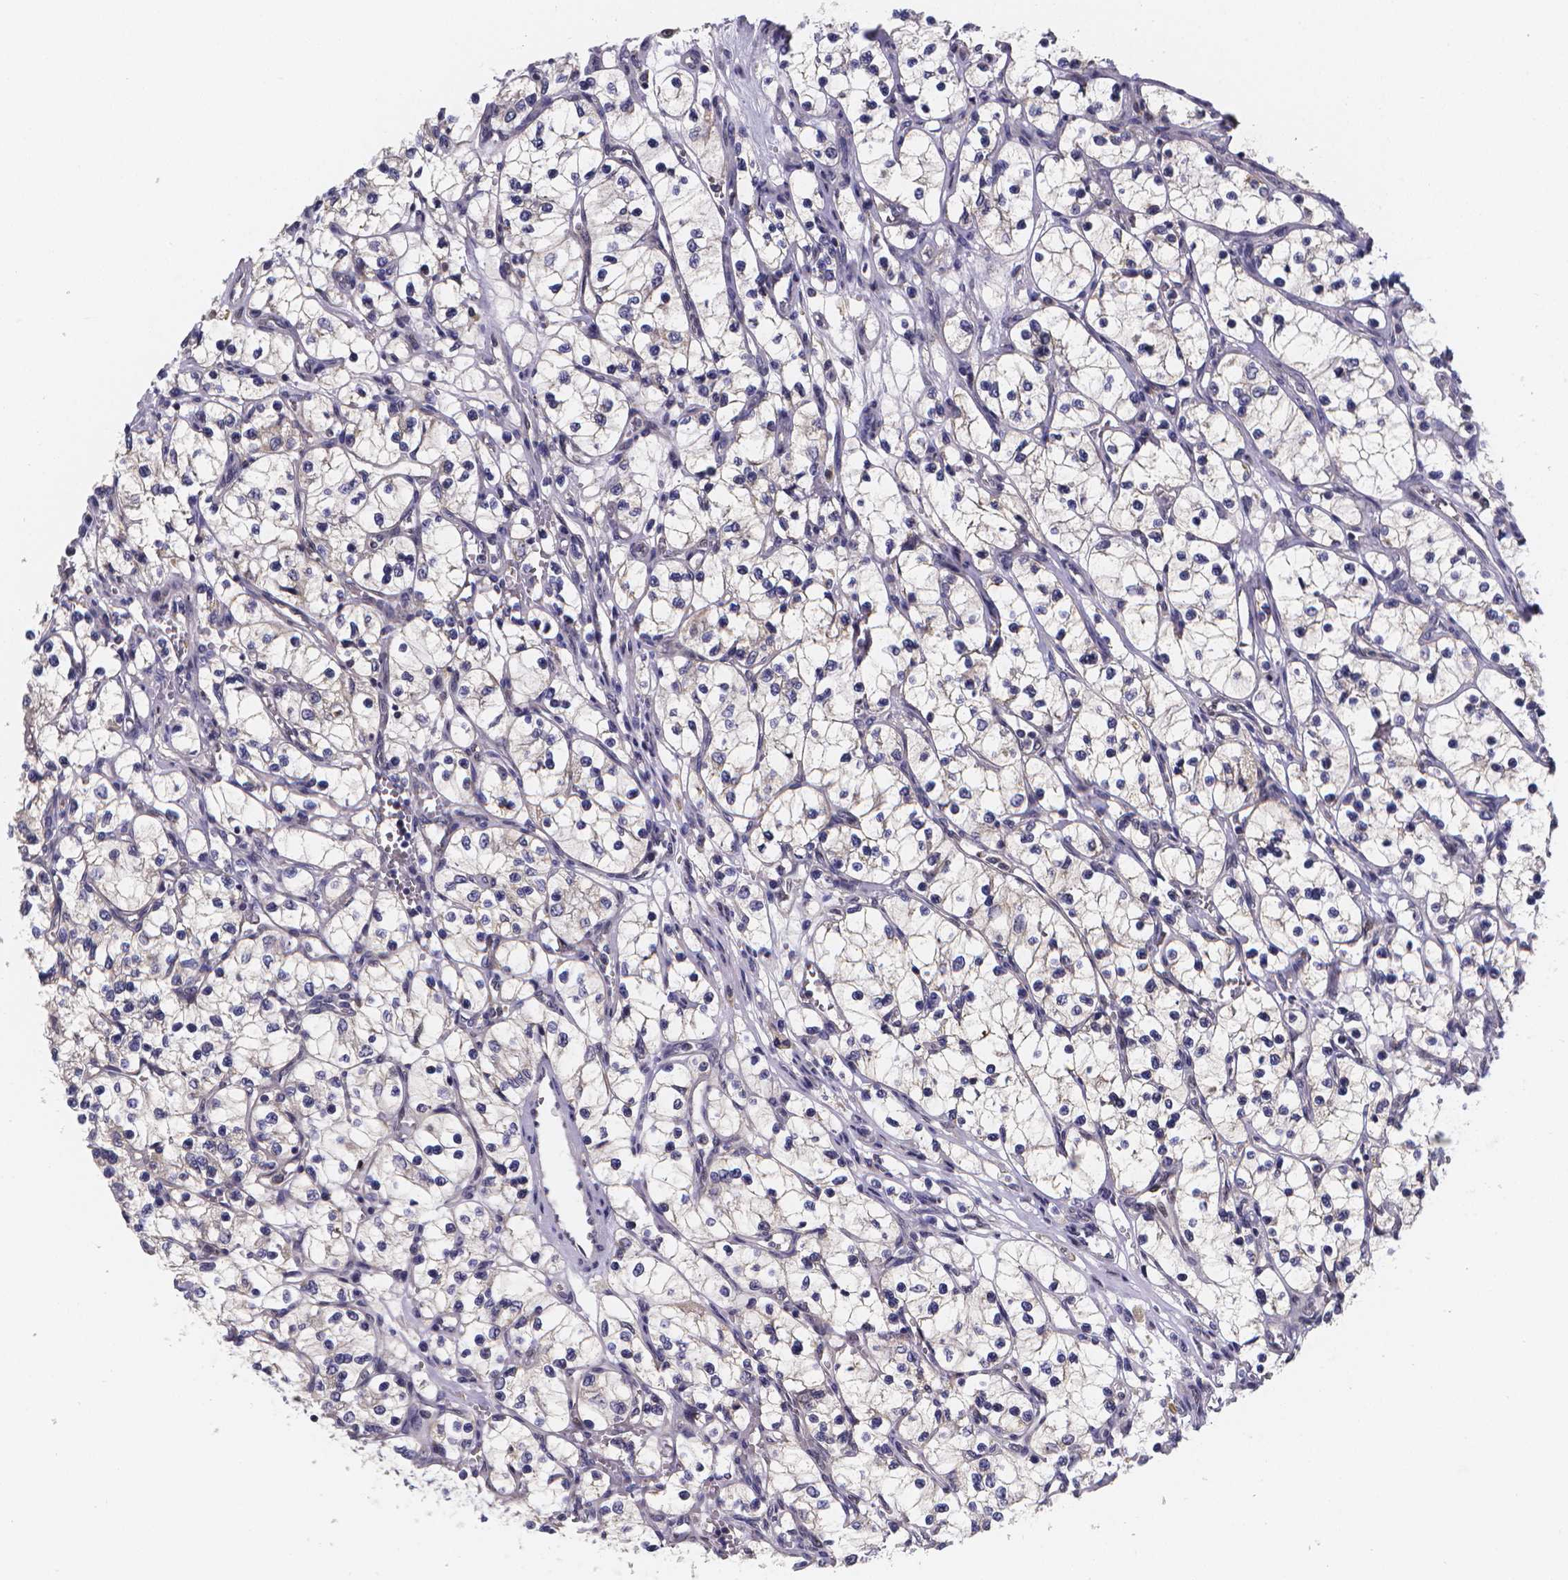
{"staining": {"intensity": "negative", "quantity": "none", "location": "none"}, "tissue": "renal cancer", "cell_type": "Tumor cells", "image_type": "cancer", "snomed": [{"axis": "morphology", "description": "Adenocarcinoma, NOS"}, {"axis": "topography", "description": "Kidney"}], "caption": "This image is of renal cancer stained with immunohistochemistry (IHC) to label a protein in brown with the nuclei are counter-stained blue. There is no expression in tumor cells.", "gene": "PAH", "patient": {"sex": "female", "age": 69}}